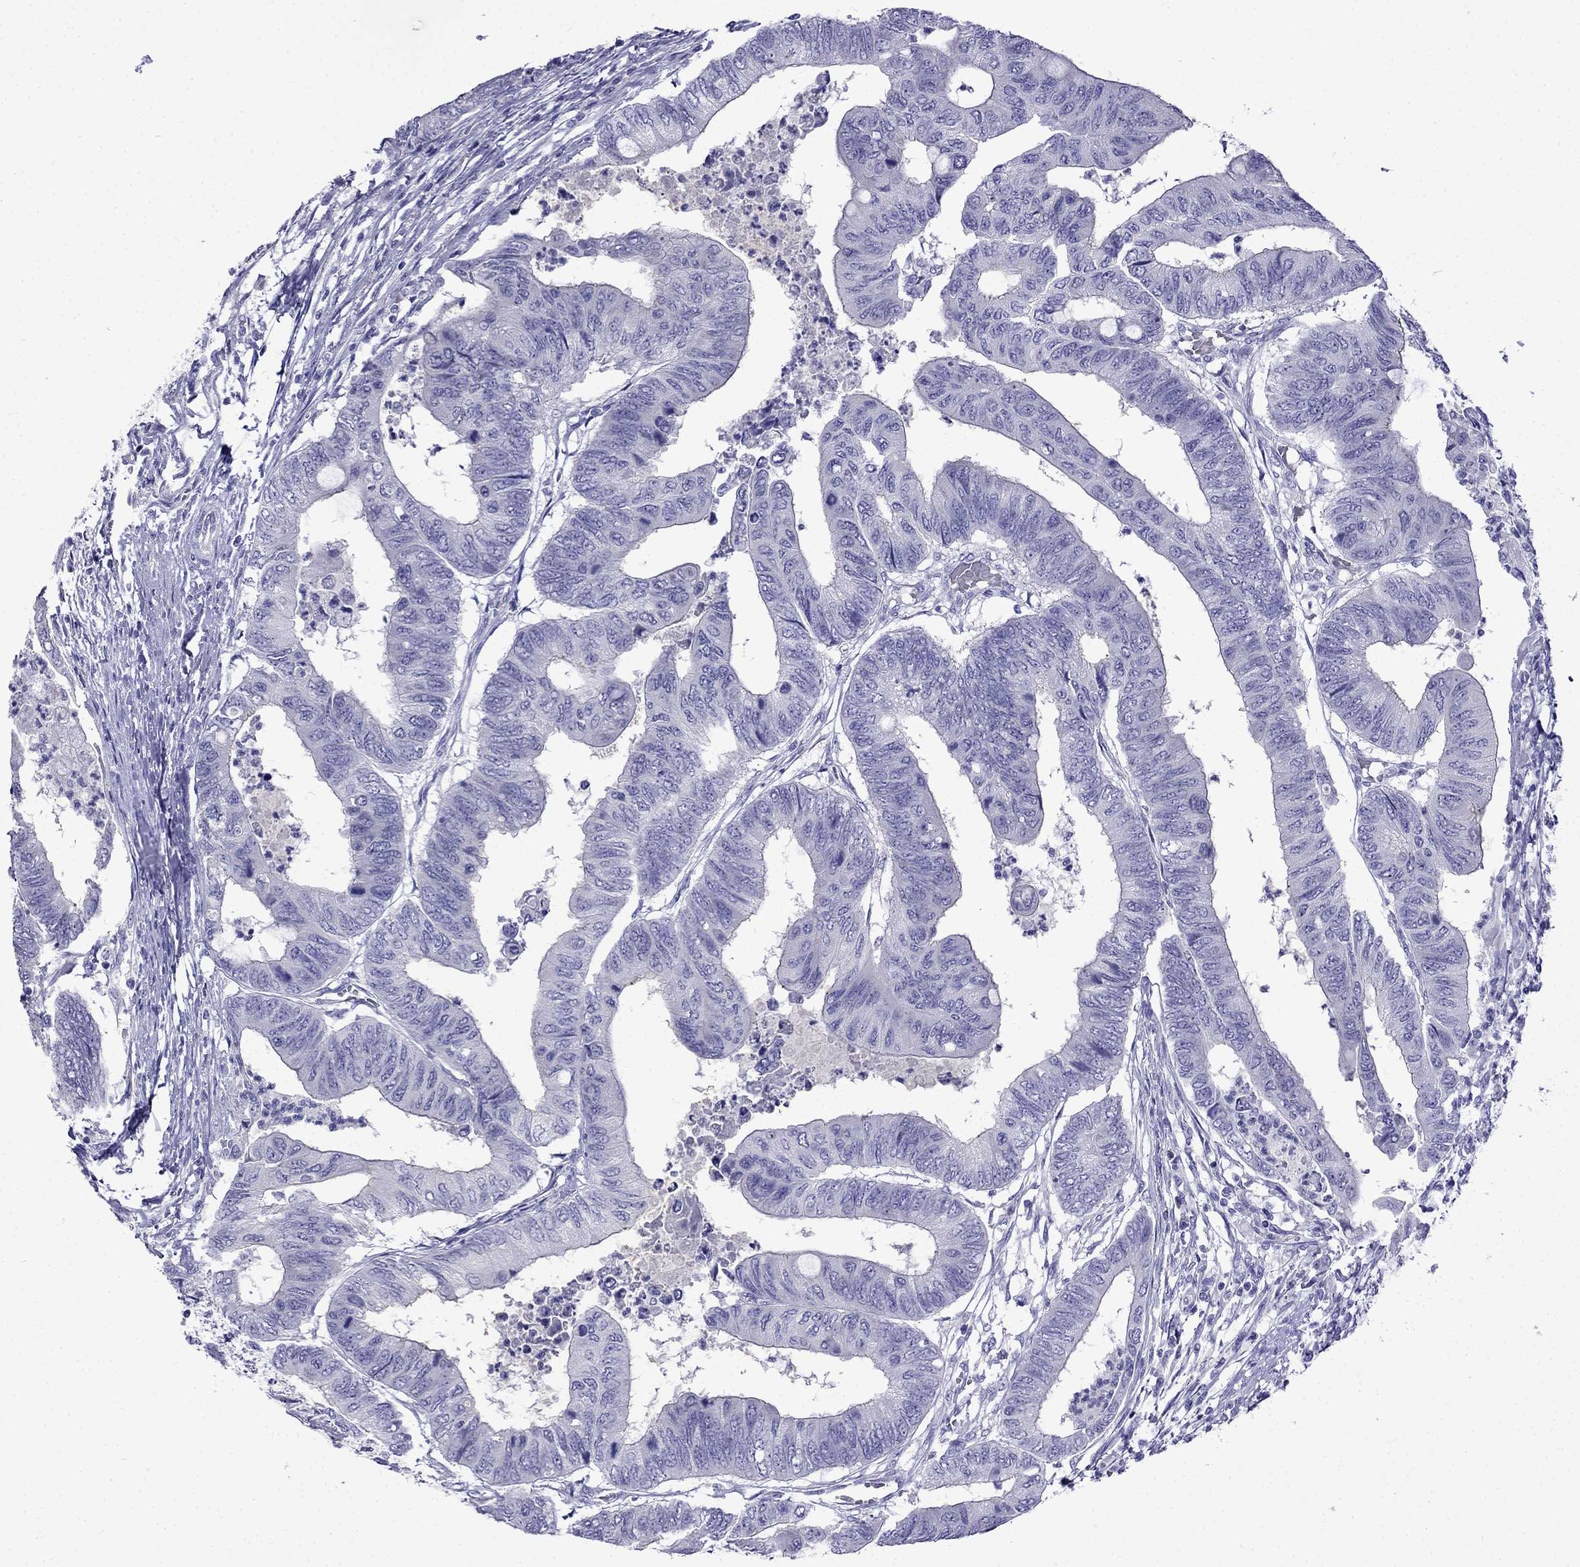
{"staining": {"intensity": "negative", "quantity": "none", "location": "none"}, "tissue": "colorectal cancer", "cell_type": "Tumor cells", "image_type": "cancer", "snomed": [{"axis": "morphology", "description": "Normal tissue, NOS"}, {"axis": "morphology", "description": "Adenocarcinoma, NOS"}, {"axis": "topography", "description": "Rectum"}, {"axis": "topography", "description": "Peripheral nerve tissue"}], "caption": "A high-resolution micrograph shows immunohistochemistry staining of colorectal adenocarcinoma, which shows no significant expression in tumor cells.", "gene": "PATE1", "patient": {"sex": "male", "age": 92}}